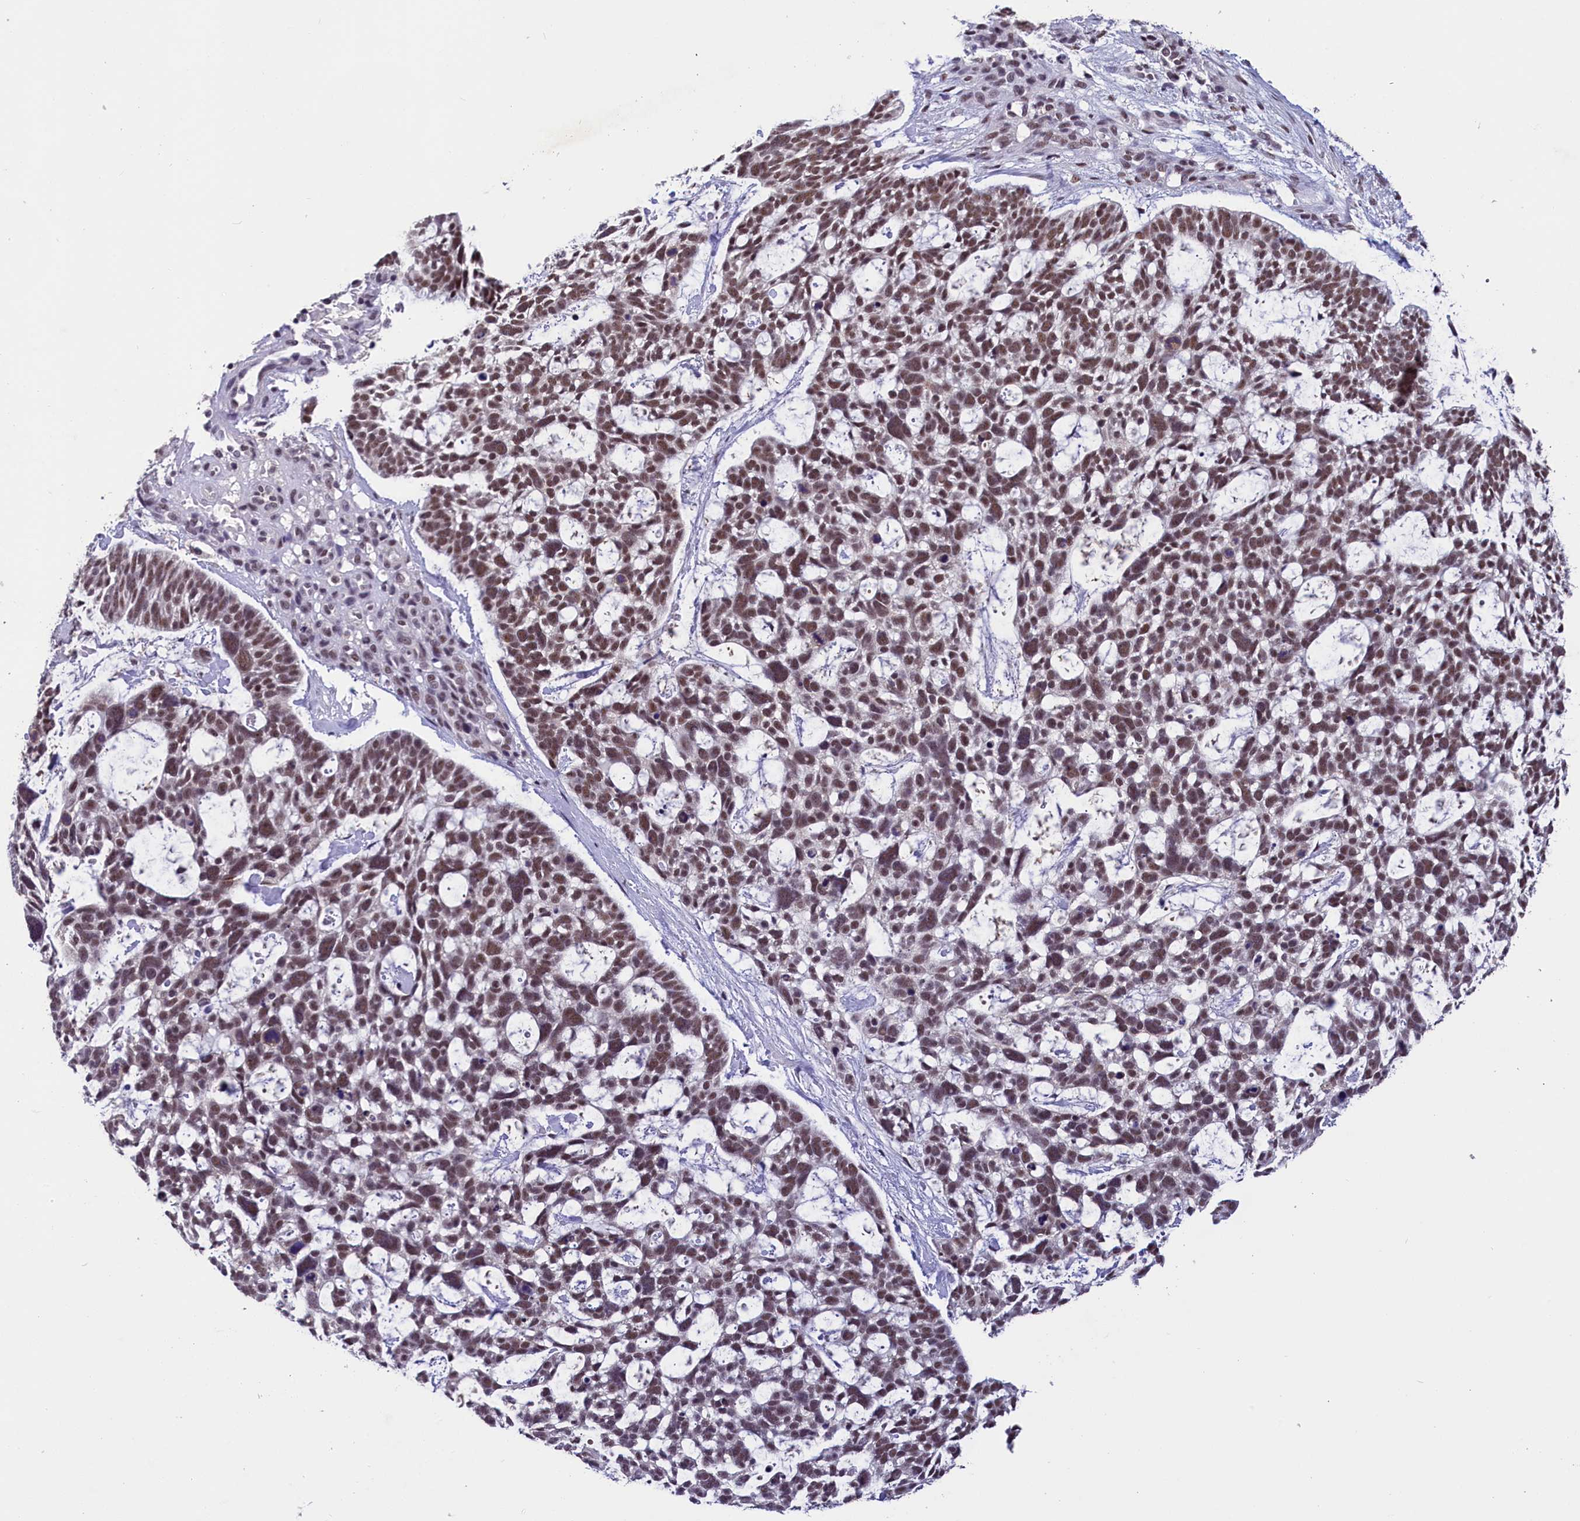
{"staining": {"intensity": "moderate", "quantity": ">75%", "location": "nuclear"}, "tissue": "skin cancer", "cell_type": "Tumor cells", "image_type": "cancer", "snomed": [{"axis": "morphology", "description": "Basal cell carcinoma"}, {"axis": "topography", "description": "Skin"}], "caption": "Tumor cells show medium levels of moderate nuclear staining in approximately >75% of cells in human skin cancer. (brown staining indicates protein expression, while blue staining denotes nuclei).", "gene": "ZC3H4", "patient": {"sex": "male", "age": 88}}